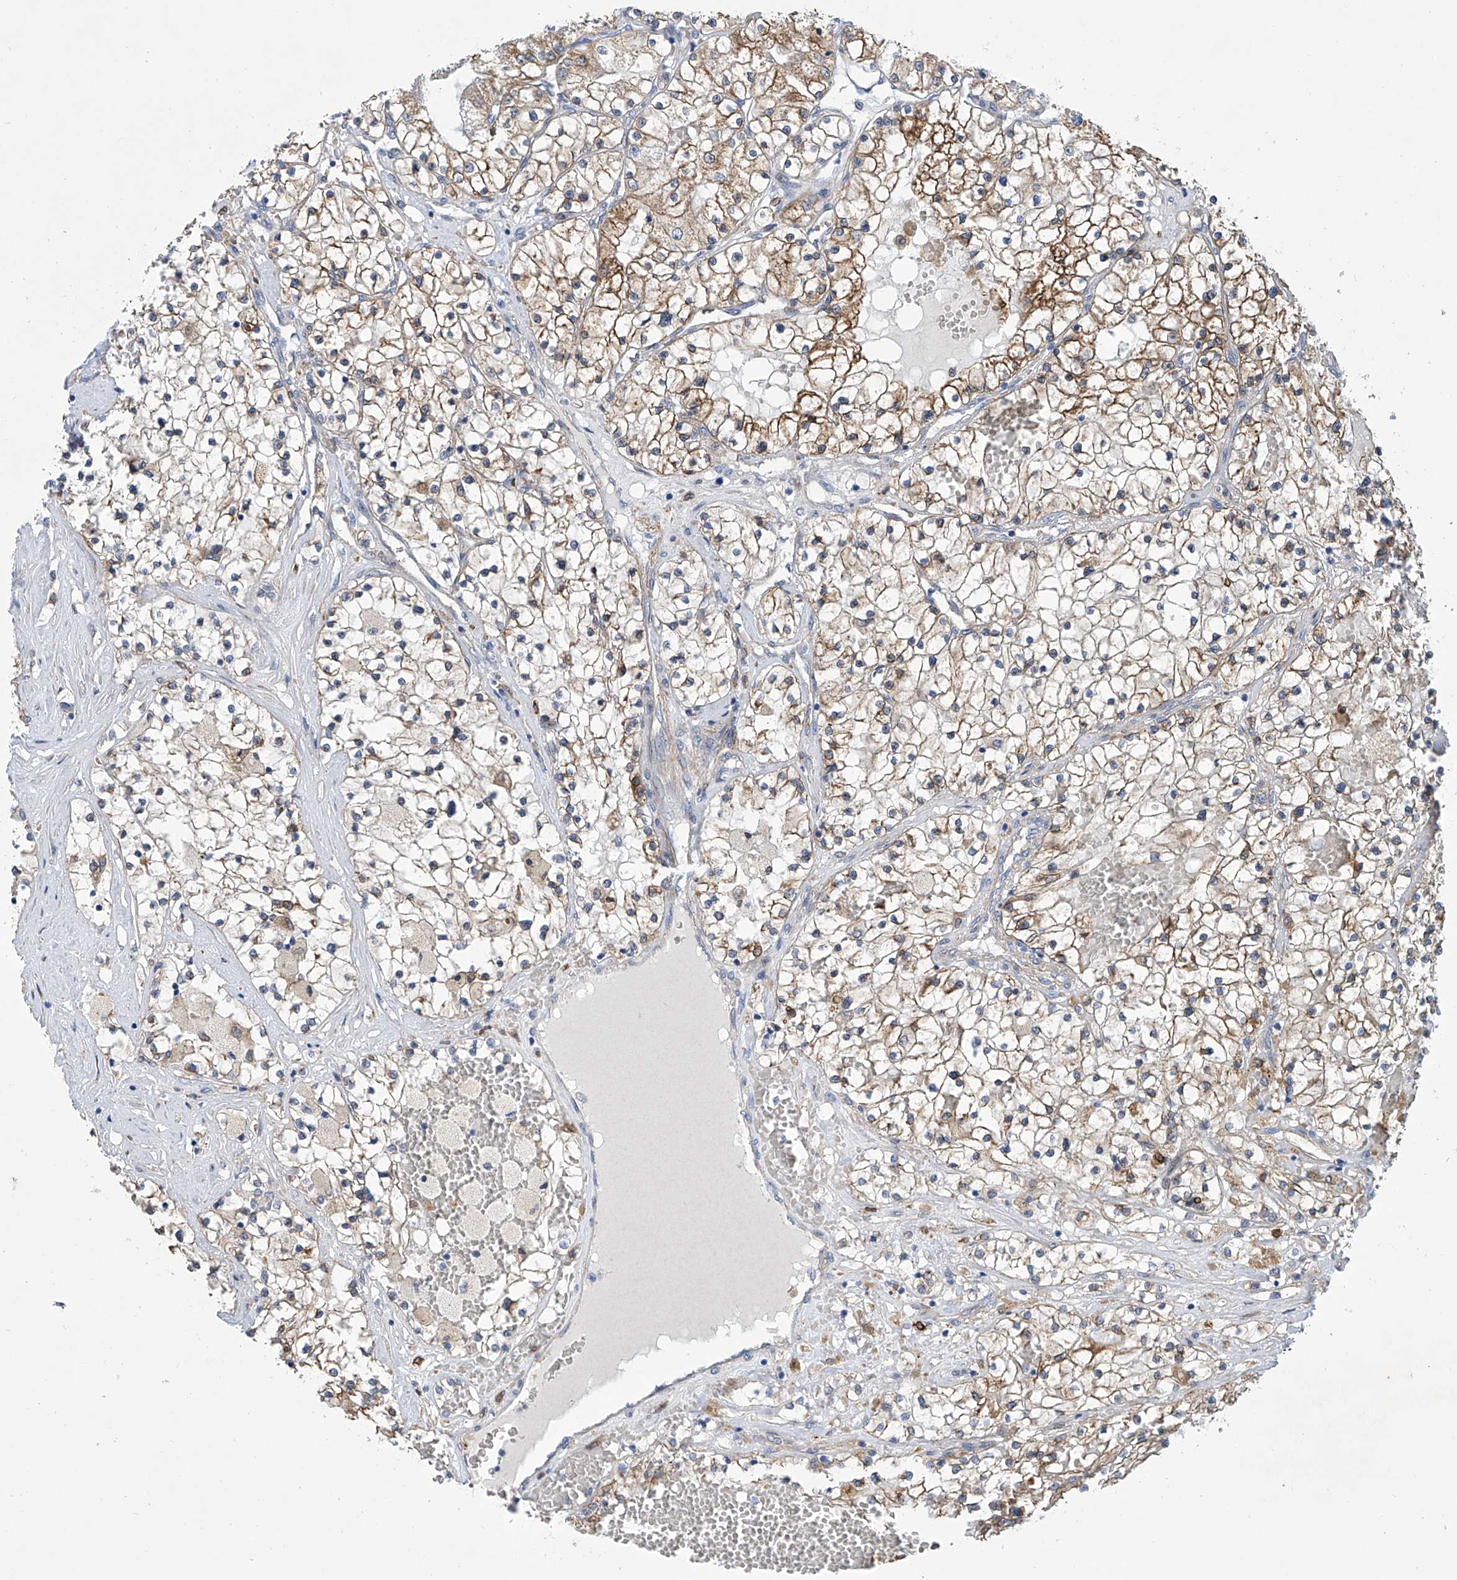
{"staining": {"intensity": "moderate", "quantity": "25%-75%", "location": "cytoplasmic/membranous"}, "tissue": "renal cancer", "cell_type": "Tumor cells", "image_type": "cancer", "snomed": [{"axis": "morphology", "description": "Normal tissue, NOS"}, {"axis": "morphology", "description": "Adenocarcinoma, NOS"}, {"axis": "topography", "description": "Kidney"}], "caption": "Brown immunohistochemical staining in renal adenocarcinoma exhibits moderate cytoplasmic/membranous staining in approximately 25%-75% of tumor cells.", "gene": "TNN", "patient": {"sex": "male", "age": 68}}